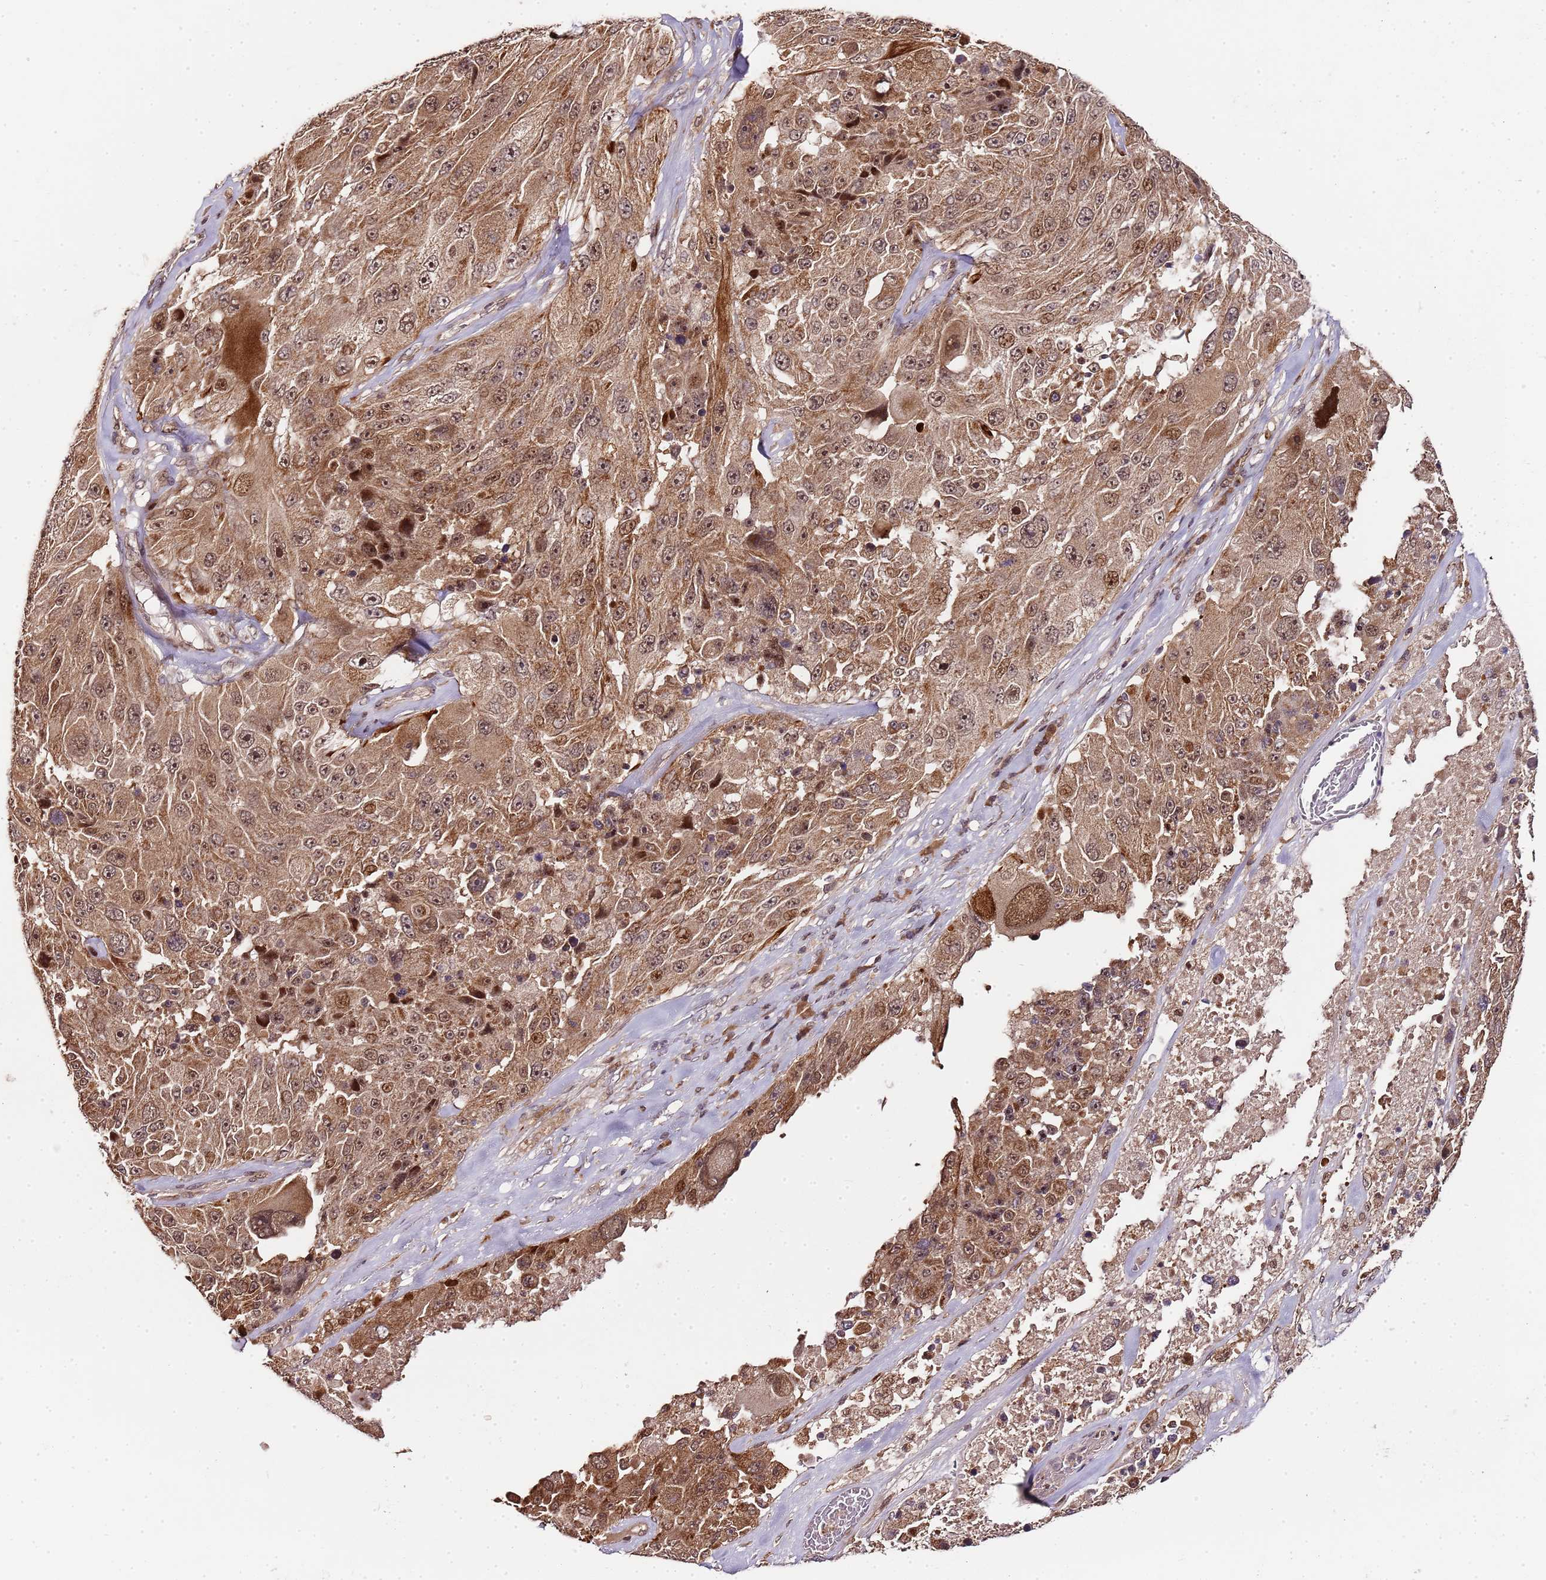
{"staining": {"intensity": "moderate", "quantity": ">75%", "location": "cytoplasmic/membranous,nuclear"}, "tissue": "melanoma", "cell_type": "Tumor cells", "image_type": "cancer", "snomed": [{"axis": "morphology", "description": "Malignant melanoma, Metastatic site"}, {"axis": "topography", "description": "Lymph node"}], "caption": "A histopathology image of malignant melanoma (metastatic site) stained for a protein exhibits moderate cytoplasmic/membranous and nuclear brown staining in tumor cells.", "gene": "EDC3", "patient": {"sex": "male", "age": 62}}